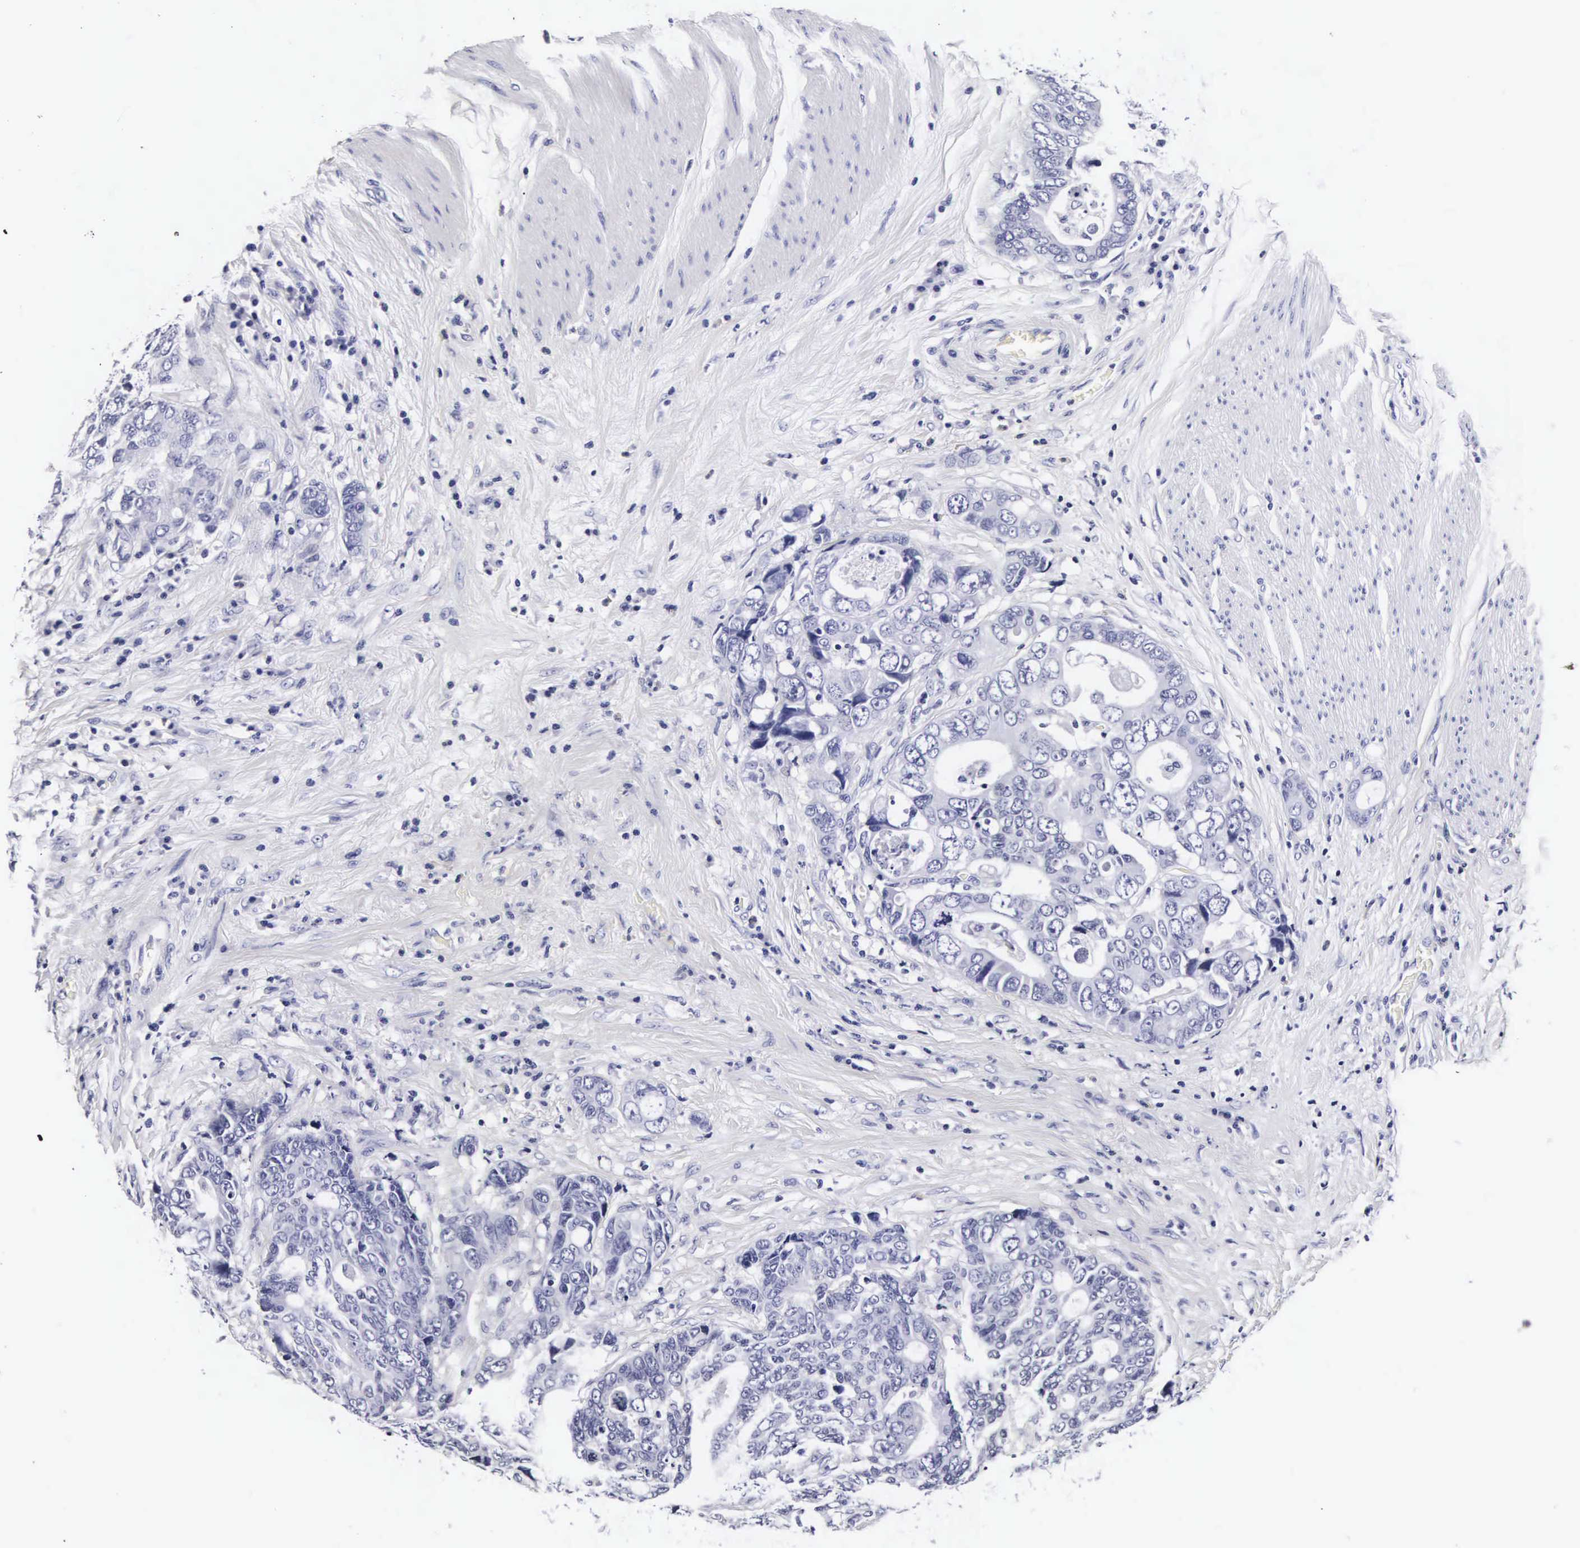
{"staining": {"intensity": "negative", "quantity": "none", "location": "none"}, "tissue": "colorectal cancer", "cell_type": "Tumor cells", "image_type": "cancer", "snomed": [{"axis": "morphology", "description": "Adenocarcinoma, NOS"}, {"axis": "topography", "description": "Rectum"}], "caption": "Human adenocarcinoma (colorectal) stained for a protein using IHC demonstrates no positivity in tumor cells.", "gene": "RNASE6", "patient": {"sex": "female", "age": 67}}